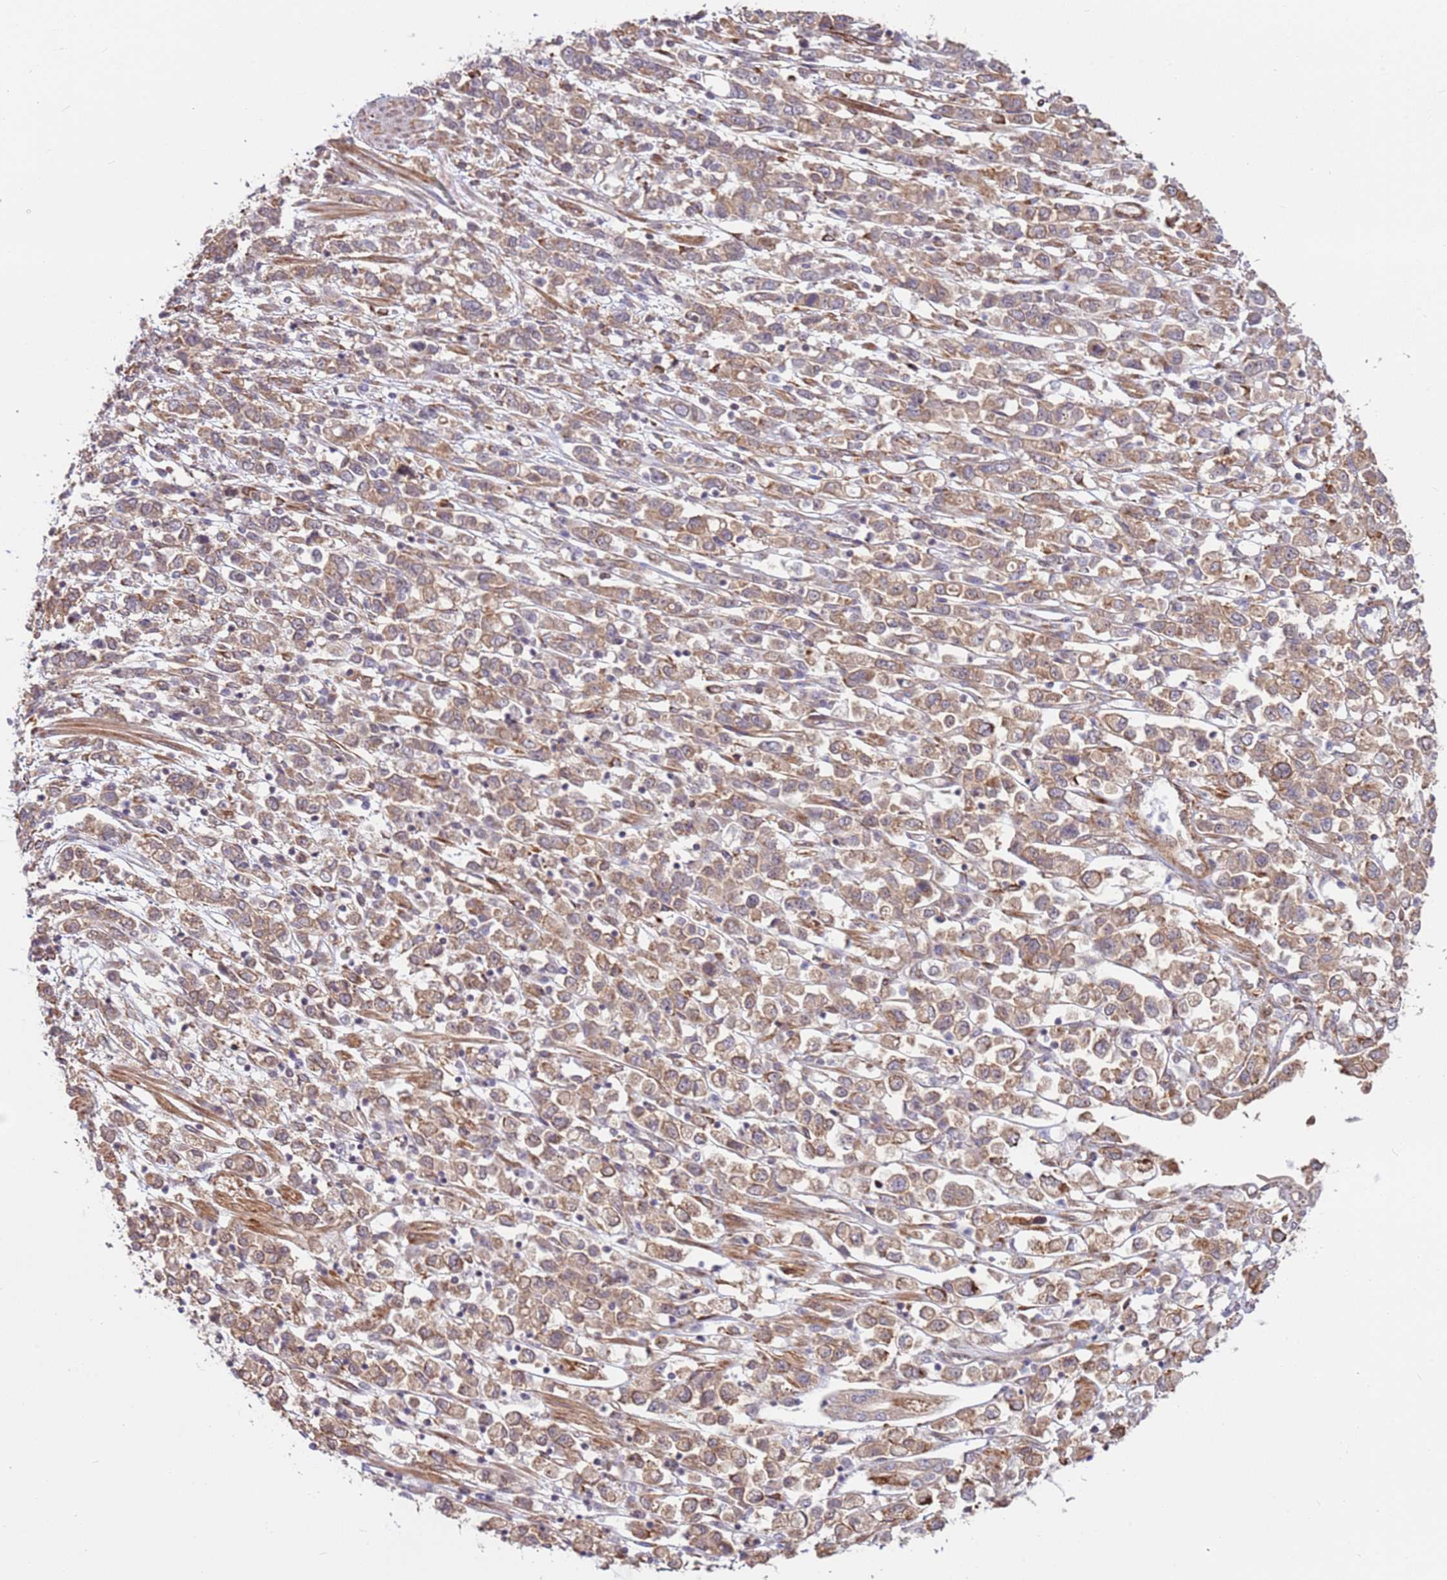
{"staining": {"intensity": "weak", "quantity": ">75%", "location": "cytoplasmic/membranous"}, "tissue": "stomach cancer", "cell_type": "Tumor cells", "image_type": "cancer", "snomed": [{"axis": "morphology", "description": "Adenocarcinoma, NOS"}, {"axis": "topography", "description": "Stomach"}], "caption": "About >75% of tumor cells in human stomach adenocarcinoma display weak cytoplasmic/membranous protein positivity as visualized by brown immunohistochemical staining.", "gene": "DCAF4", "patient": {"sex": "female", "age": 76}}